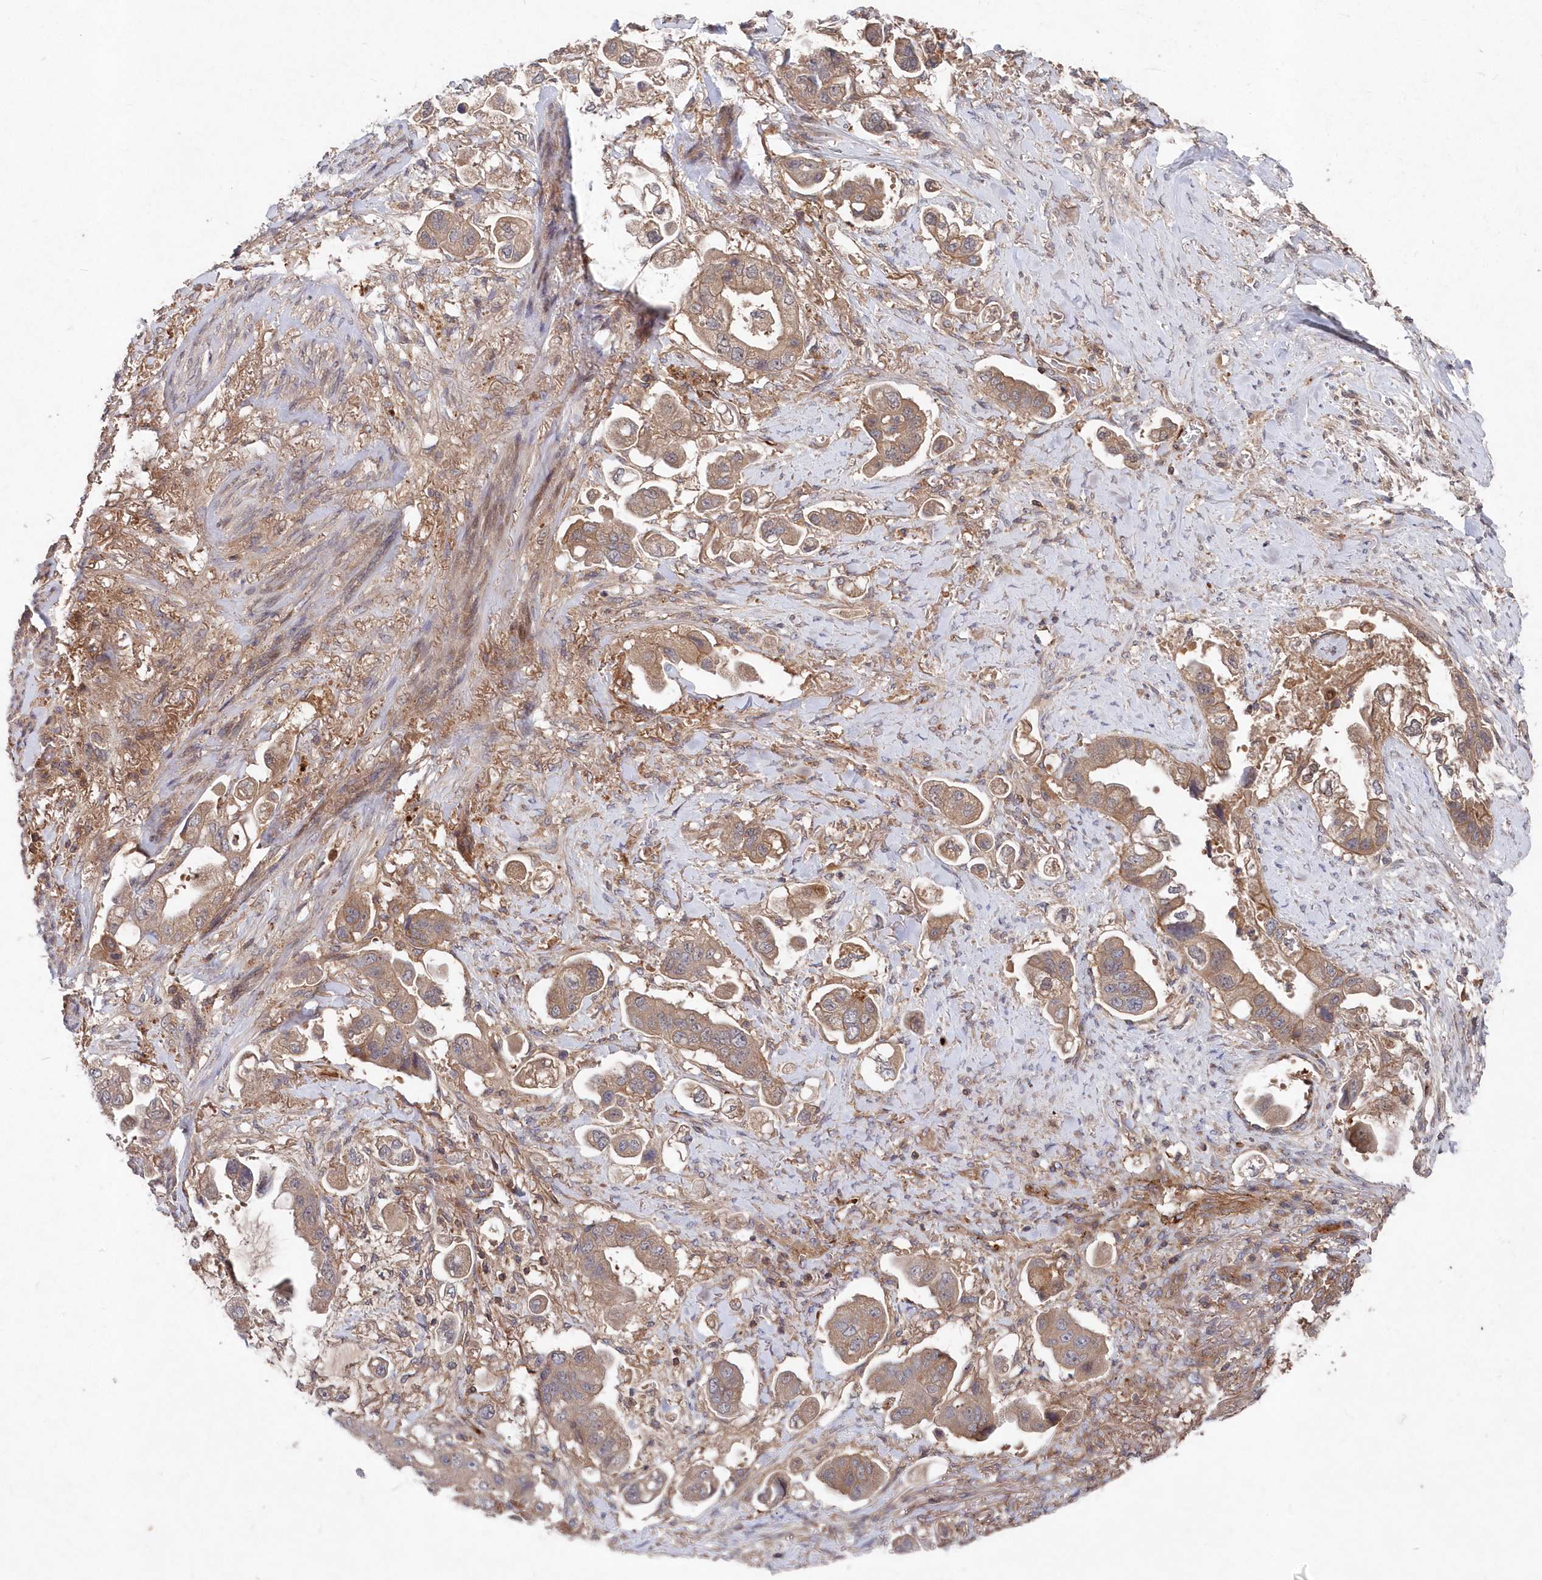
{"staining": {"intensity": "moderate", "quantity": ">75%", "location": "cytoplasmic/membranous"}, "tissue": "stomach cancer", "cell_type": "Tumor cells", "image_type": "cancer", "snomed": [{"axis": "morphology", "description": "Adenocarcinoma, NOS"}, {"axis": "topography", "description": "Stomach"}], "caption": "Human adenocarcinoma (stomach) stained for a protein (brown) exhibits moderate cytoplasmic/membranous positive staining in approximately >75% of tumor cells.", "gene": "ABHD14B", "patient": {"sex": "male", "age": 62}}